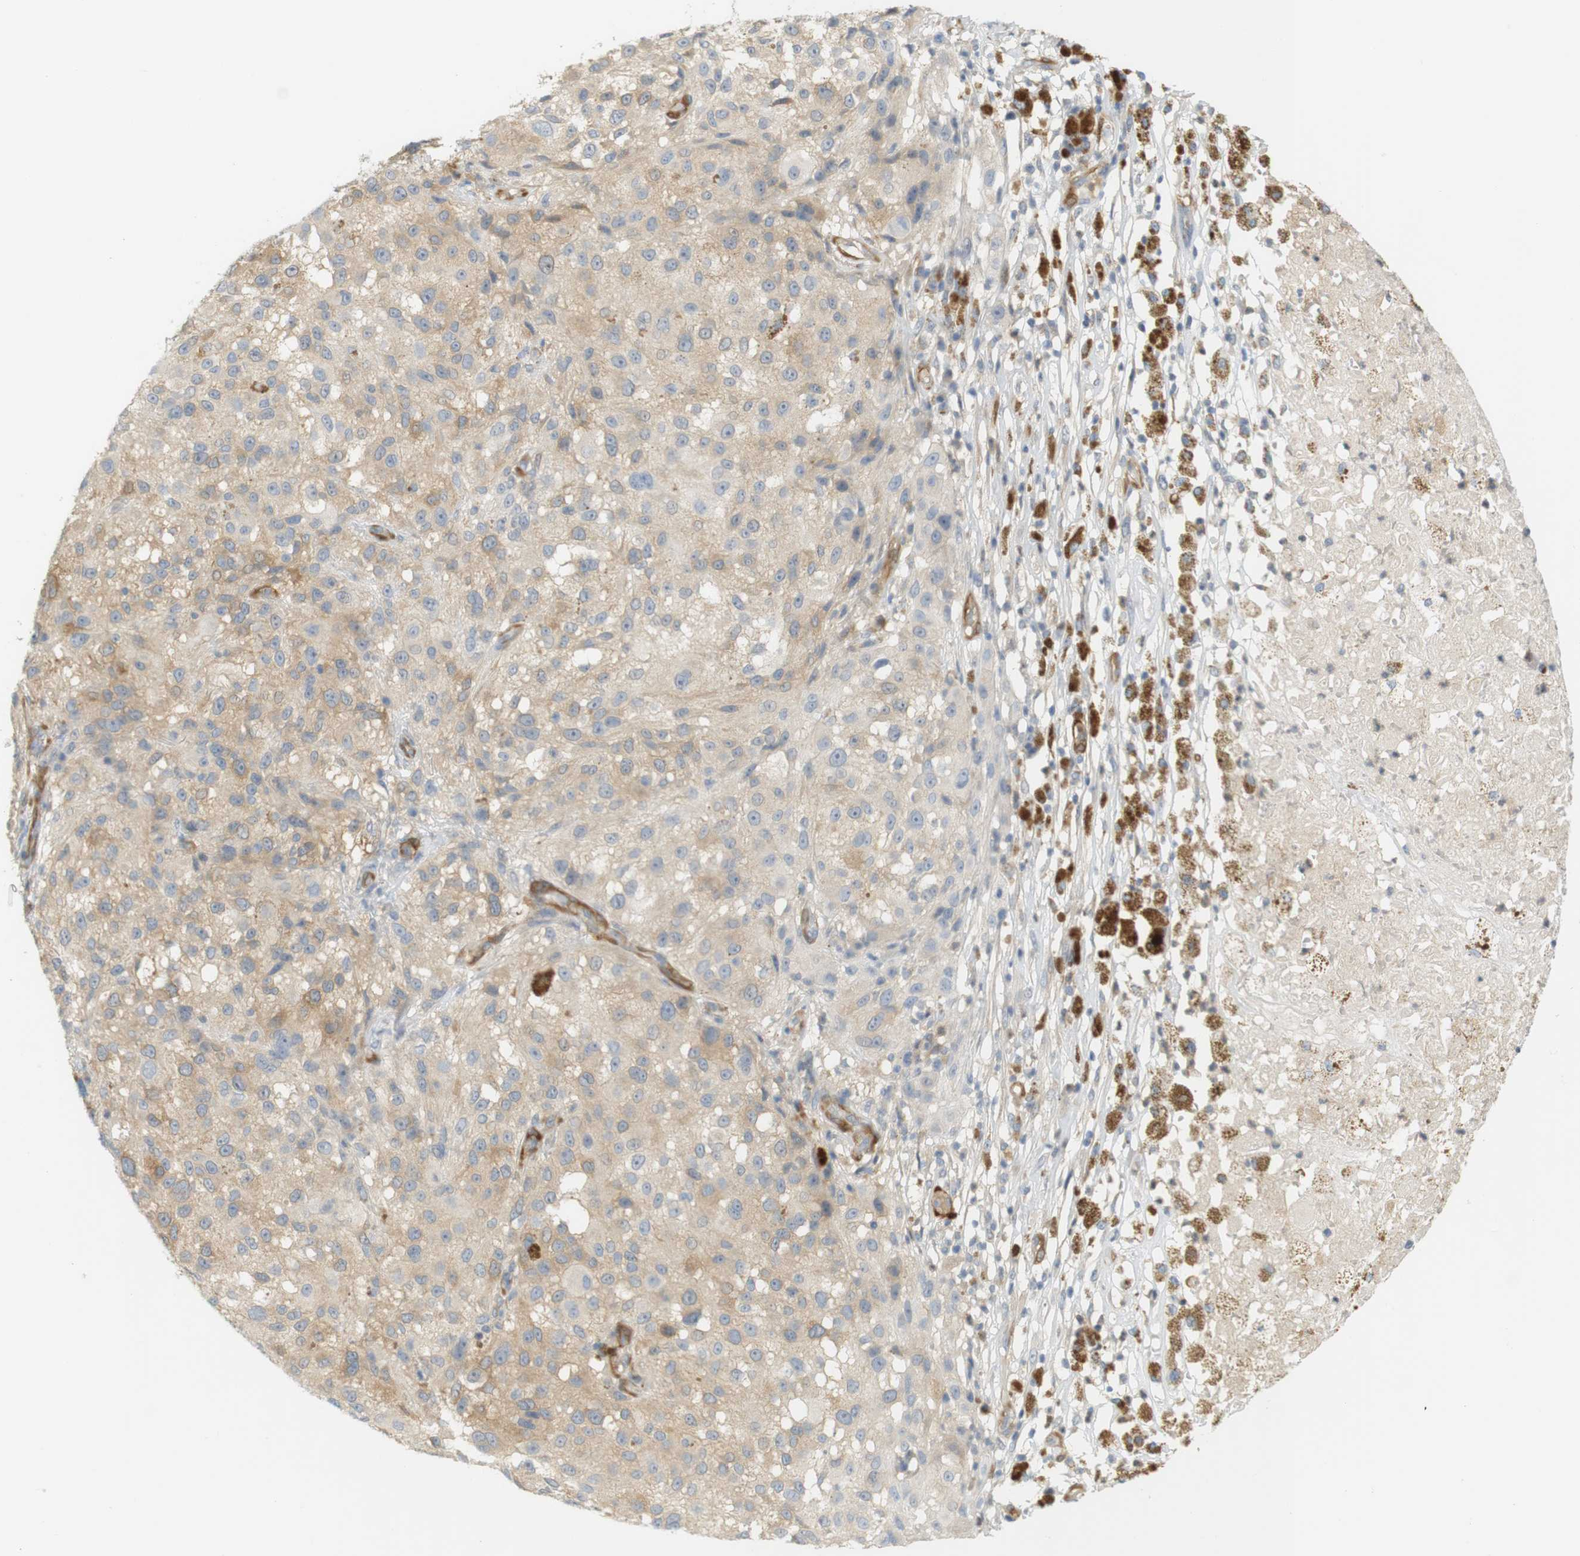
{"staining": {"intensity": "weak", "quantity": ">75%", "location": "cytoplasmic/membranous"}, "tissue": "melanoma", "cell_type": "Tumor cells", "image_type": "cancer", "snomed": [{"axis": "morphology", "description": "Necrosis, NOS"}, {"axis": "morphology", "description": "Malignant melanoma, NOS"}, {"axis": "topography", "description": "Skin"}], "caption": "This is a micrograph of immunohistochemistry (IHC) staining of melanoma, which shows weak expression in the cytoplasmic/membranous of tumor cells.", "gene": "PDE3A", "patient": {"sex": "female", "age": 87}}